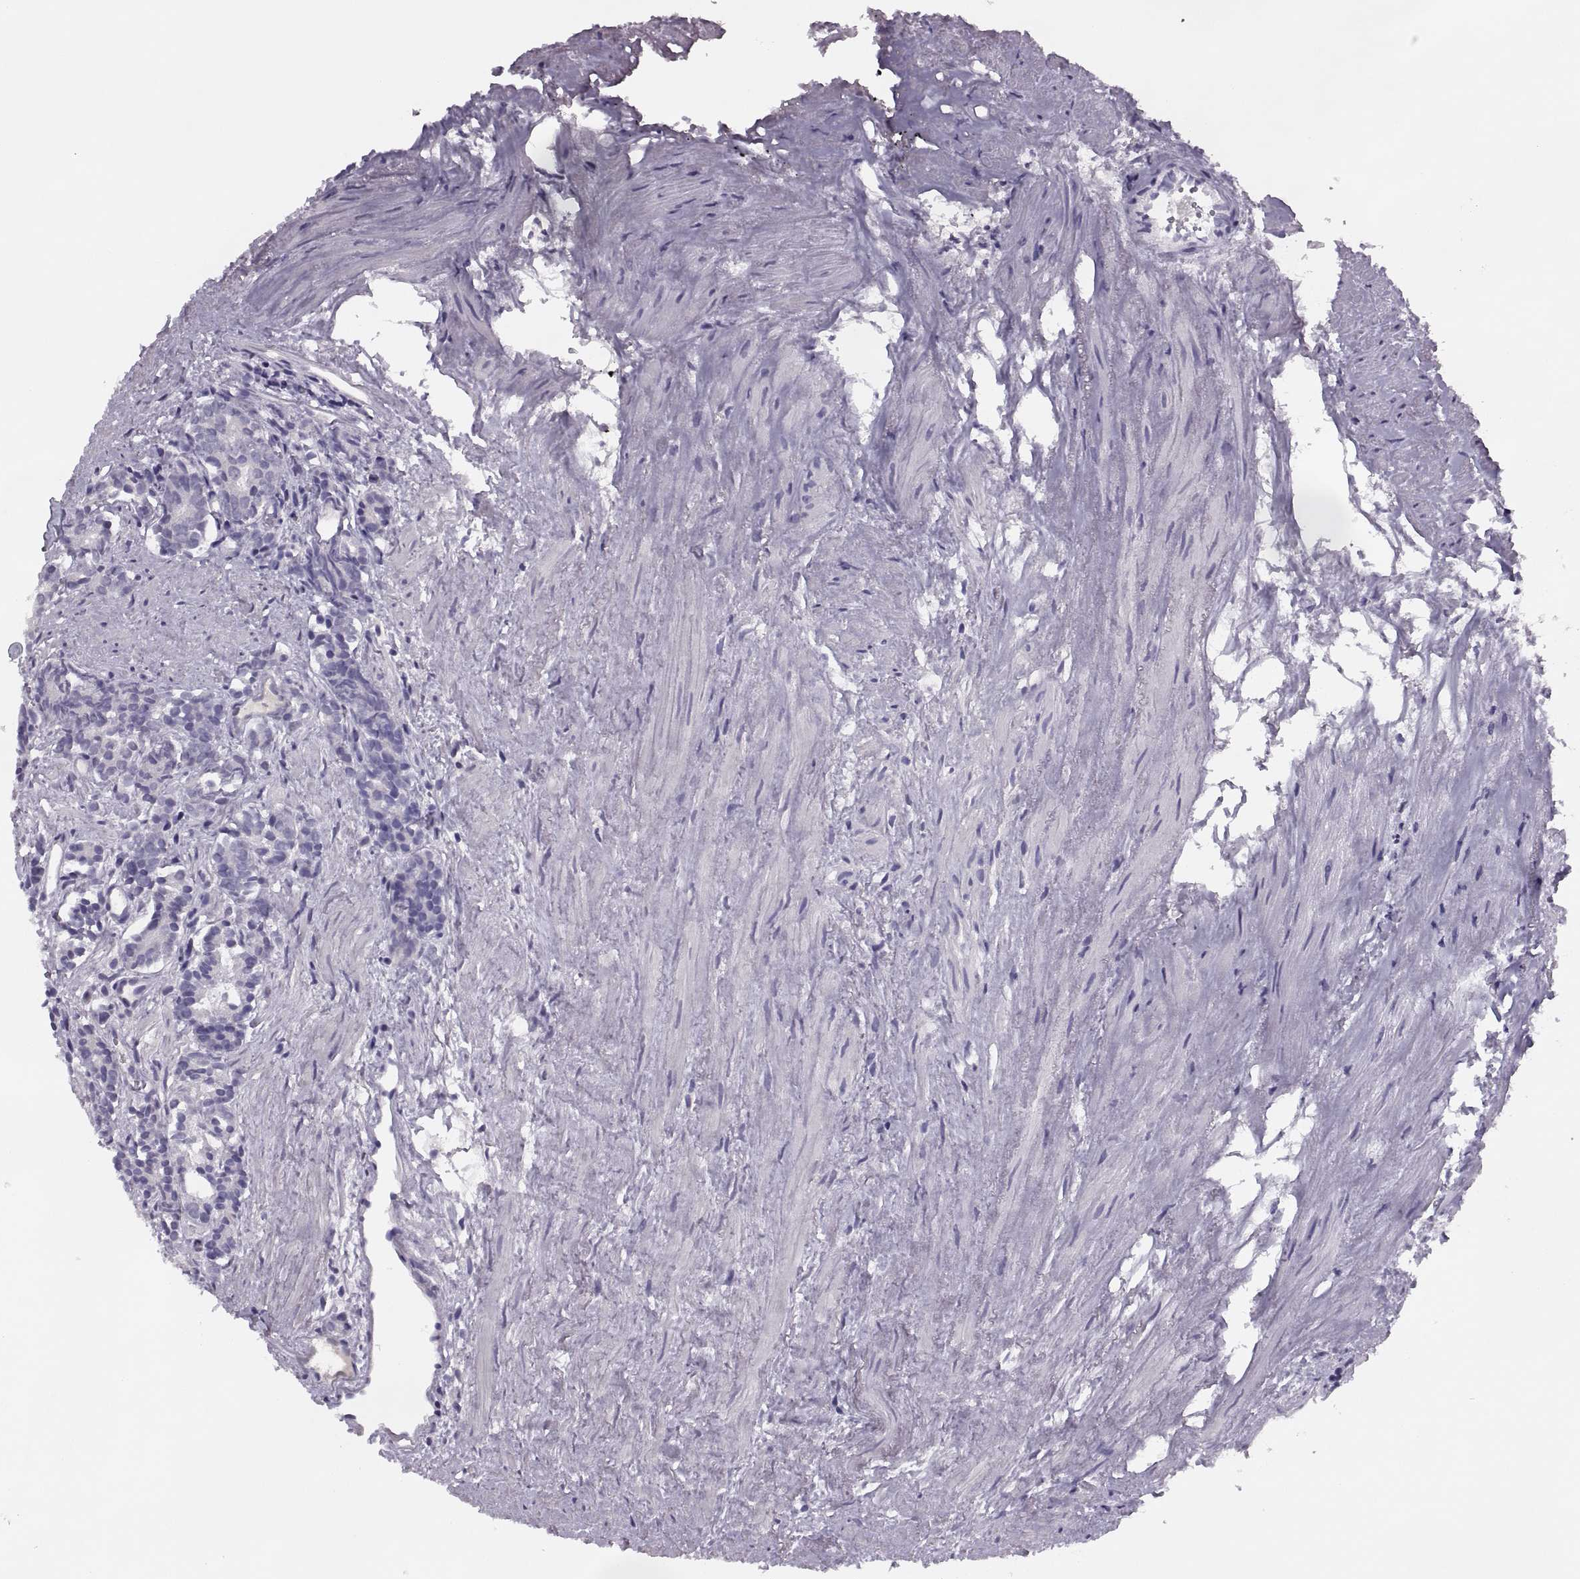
{"staining": {"intensity": "negative", "quantity": "none", "location": "none"}, "tissue": "prostate cancer", "cell_type": "Tumor cells", "image_type": "cancer", "snomed": [{"axis": "morphology", "description": "Adenocarcinoma, High grade"}, {"axis": "topography", "description": "Prostate"}], "caption": "Immunohistochemistry image of neoplastic tissue: human prostate high-grade adenocarcinoma stained with DAB reveals no significant protein staining in tumor cells. (DAB IHC with hematoxylin counter stain).", "gene": "SYNGR4", "patient": {"sex": "male", "age": 84}}